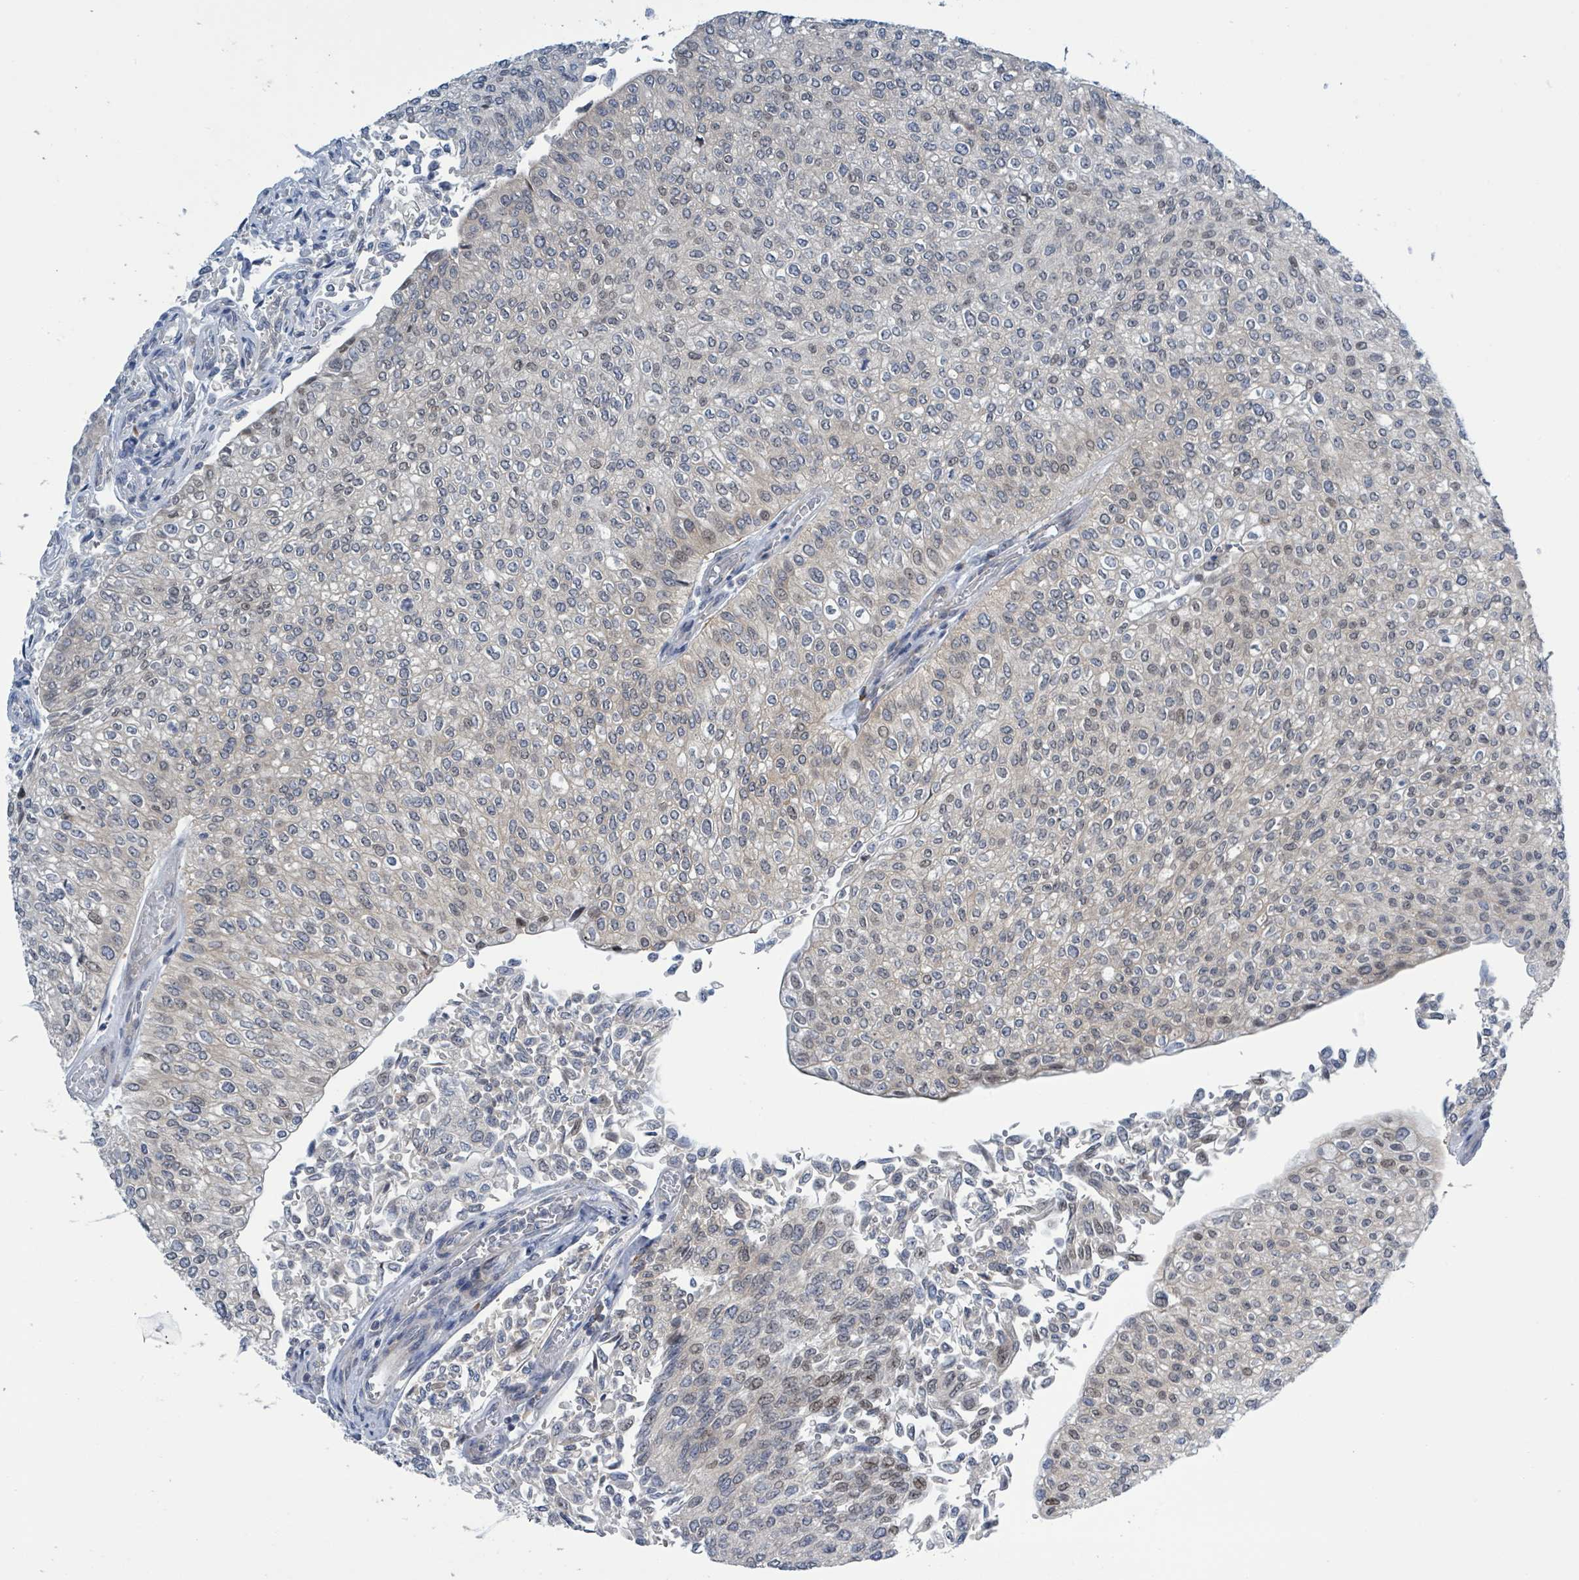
{"staining": {"intensity": "weak", "quantity": "<25%", "location": "cytoplasmic/membranous,nuclear"}, "tissue": "urothelial cancer", "cell_type": "Tumor cells", "image_type": "cancer", "snomed": [{"axis": "morphology", "description": "Urothelial carcinoma, NOS"}, {"axis": "topography", "description": "Urinary bladder"}], "caption": "This is a image of immunohistochemistry staining of transitional cell carcinoma, which shows no staining in tumor cells.", "gene": "DGKZ", "patient": {"sex": "male", "age": 59}}